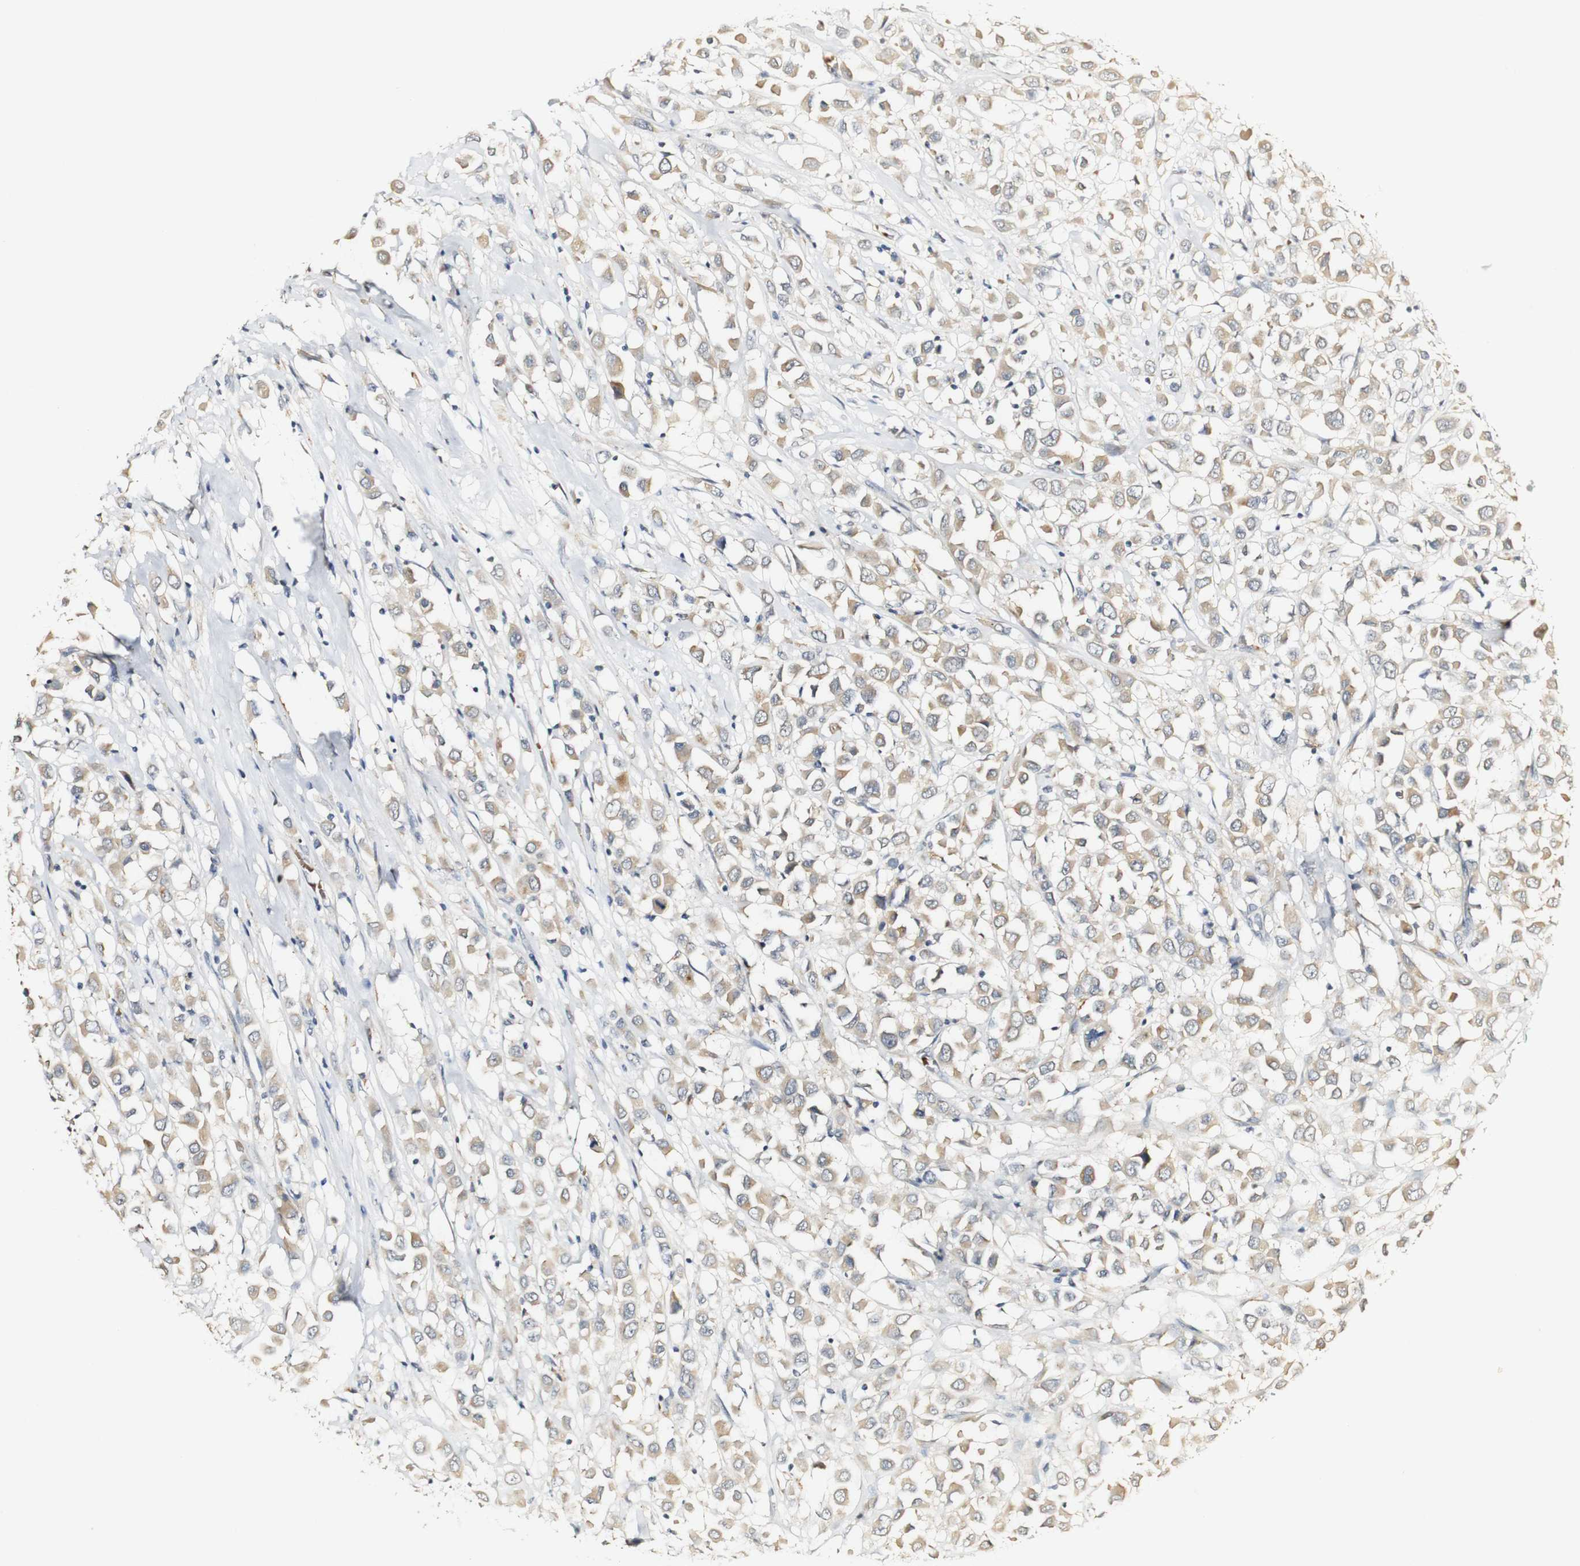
{"staining": {"intensity": "weak", "quantity": ">75%", "location": "cytoplasmic/membranous"}, "tissue": "breast cancer", "cell_type": "Tumor cells", "image_type": "cancer", "snomed": [{"axis": "morphology", "description": "Duct carcinoma"}, {"axis": "topography", "description": "Breast"}], "caption": "This image demonstrates breast invasive ductal carcinoma stained with immunohistochemistry (IHC) to label a protein in brown. The cytoplasmic/membranous of tumor cells show weak positivity for the protein. Nuclei are counter-stained blue.", "gene": "SYT7", "patient": {"sex": "female", "age": 61}}